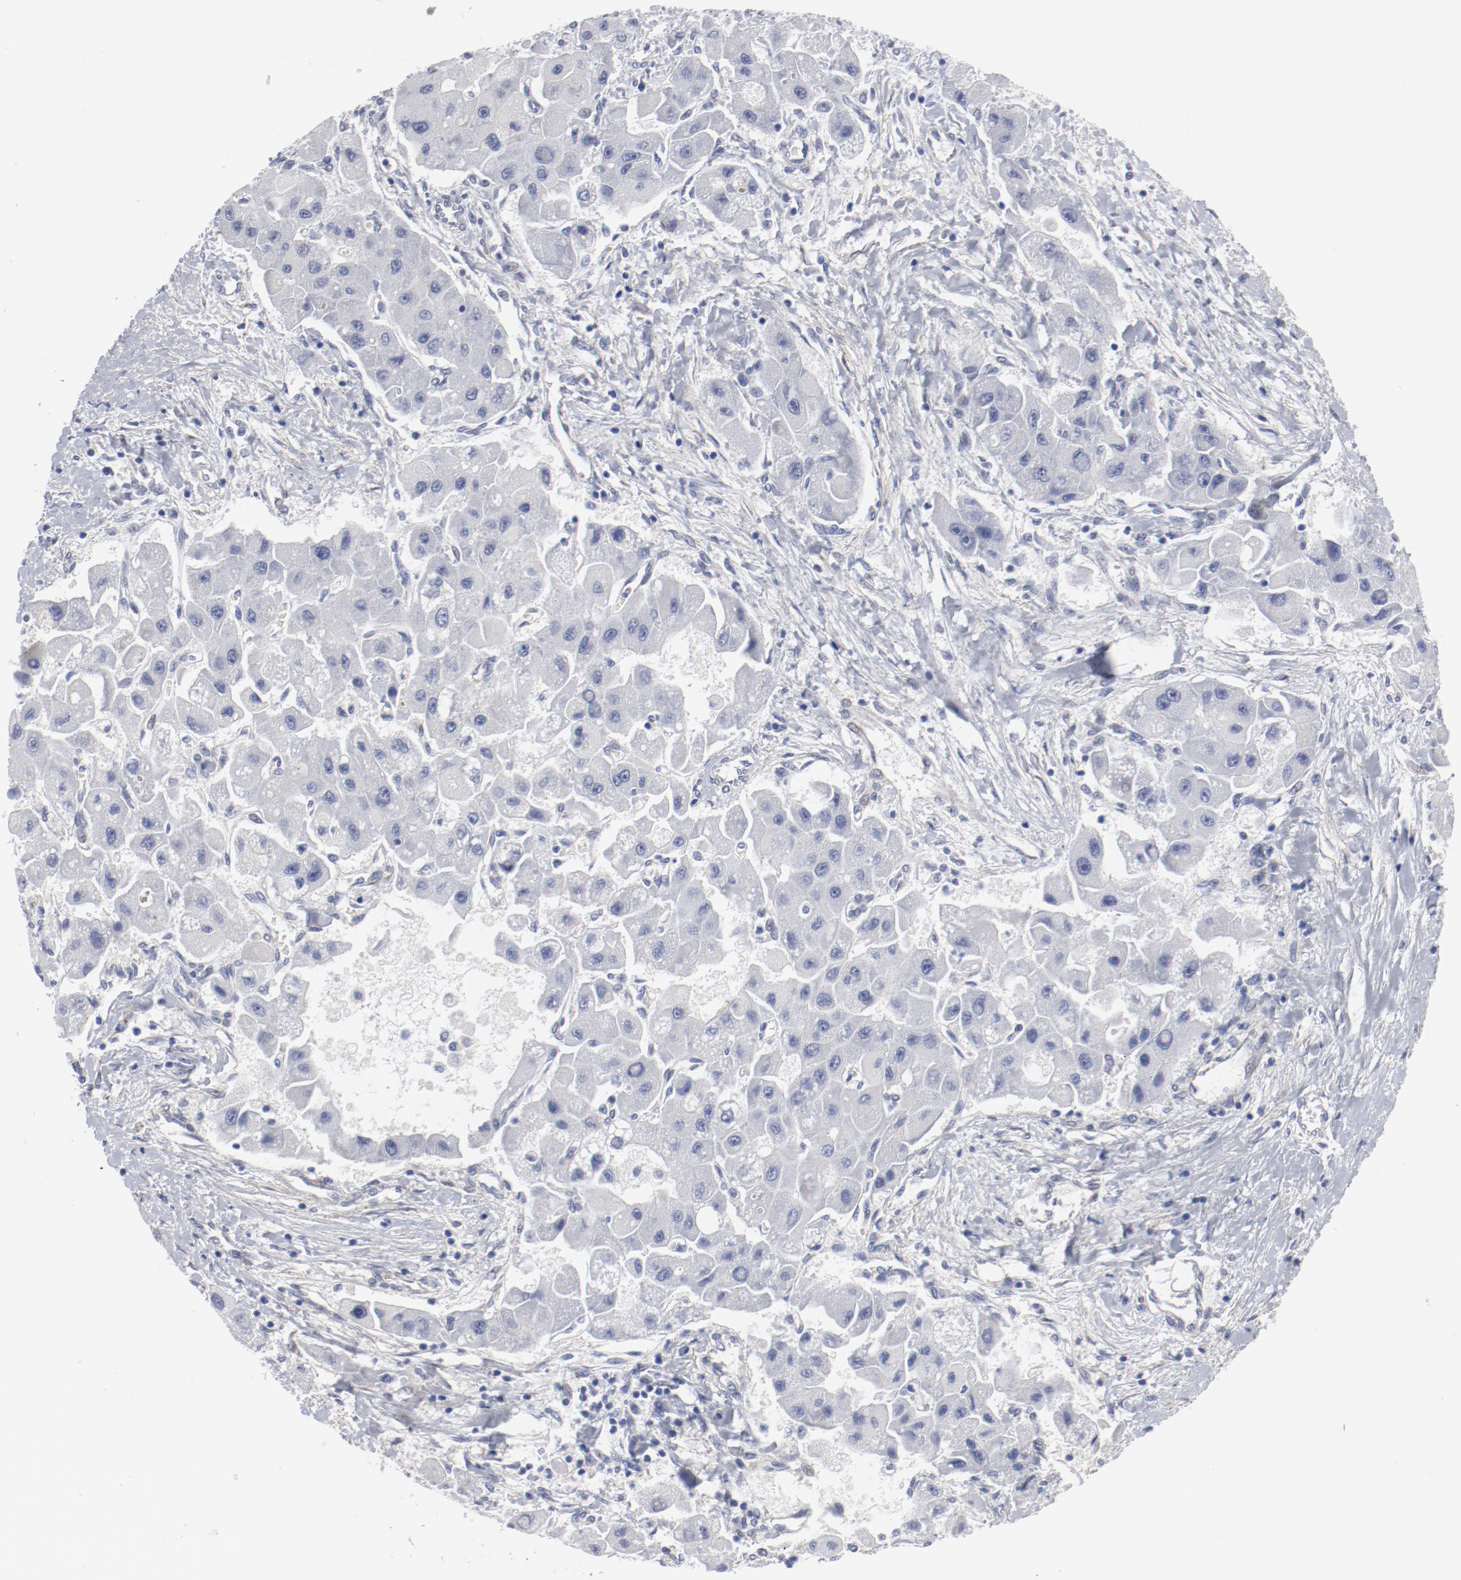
{"staining": {"intensity": "negative", "quantity": "none", "location": "none"}, "tissue": "liver cancer", "cell_type": "Tumor cells", "image_type": "cancer", "snomed": [{"axis": "morphology", "description": "Carcinoma, Hepatocellular, NOS"}, {"axis": "topography", "description": "Liver"}], "caption": "Micrograph shows no protein expression in tumor cells of liver hepatocellular carcinoma tissue.", "gene": "GPR143", "patient": {"sex": "male", "age": 24}}